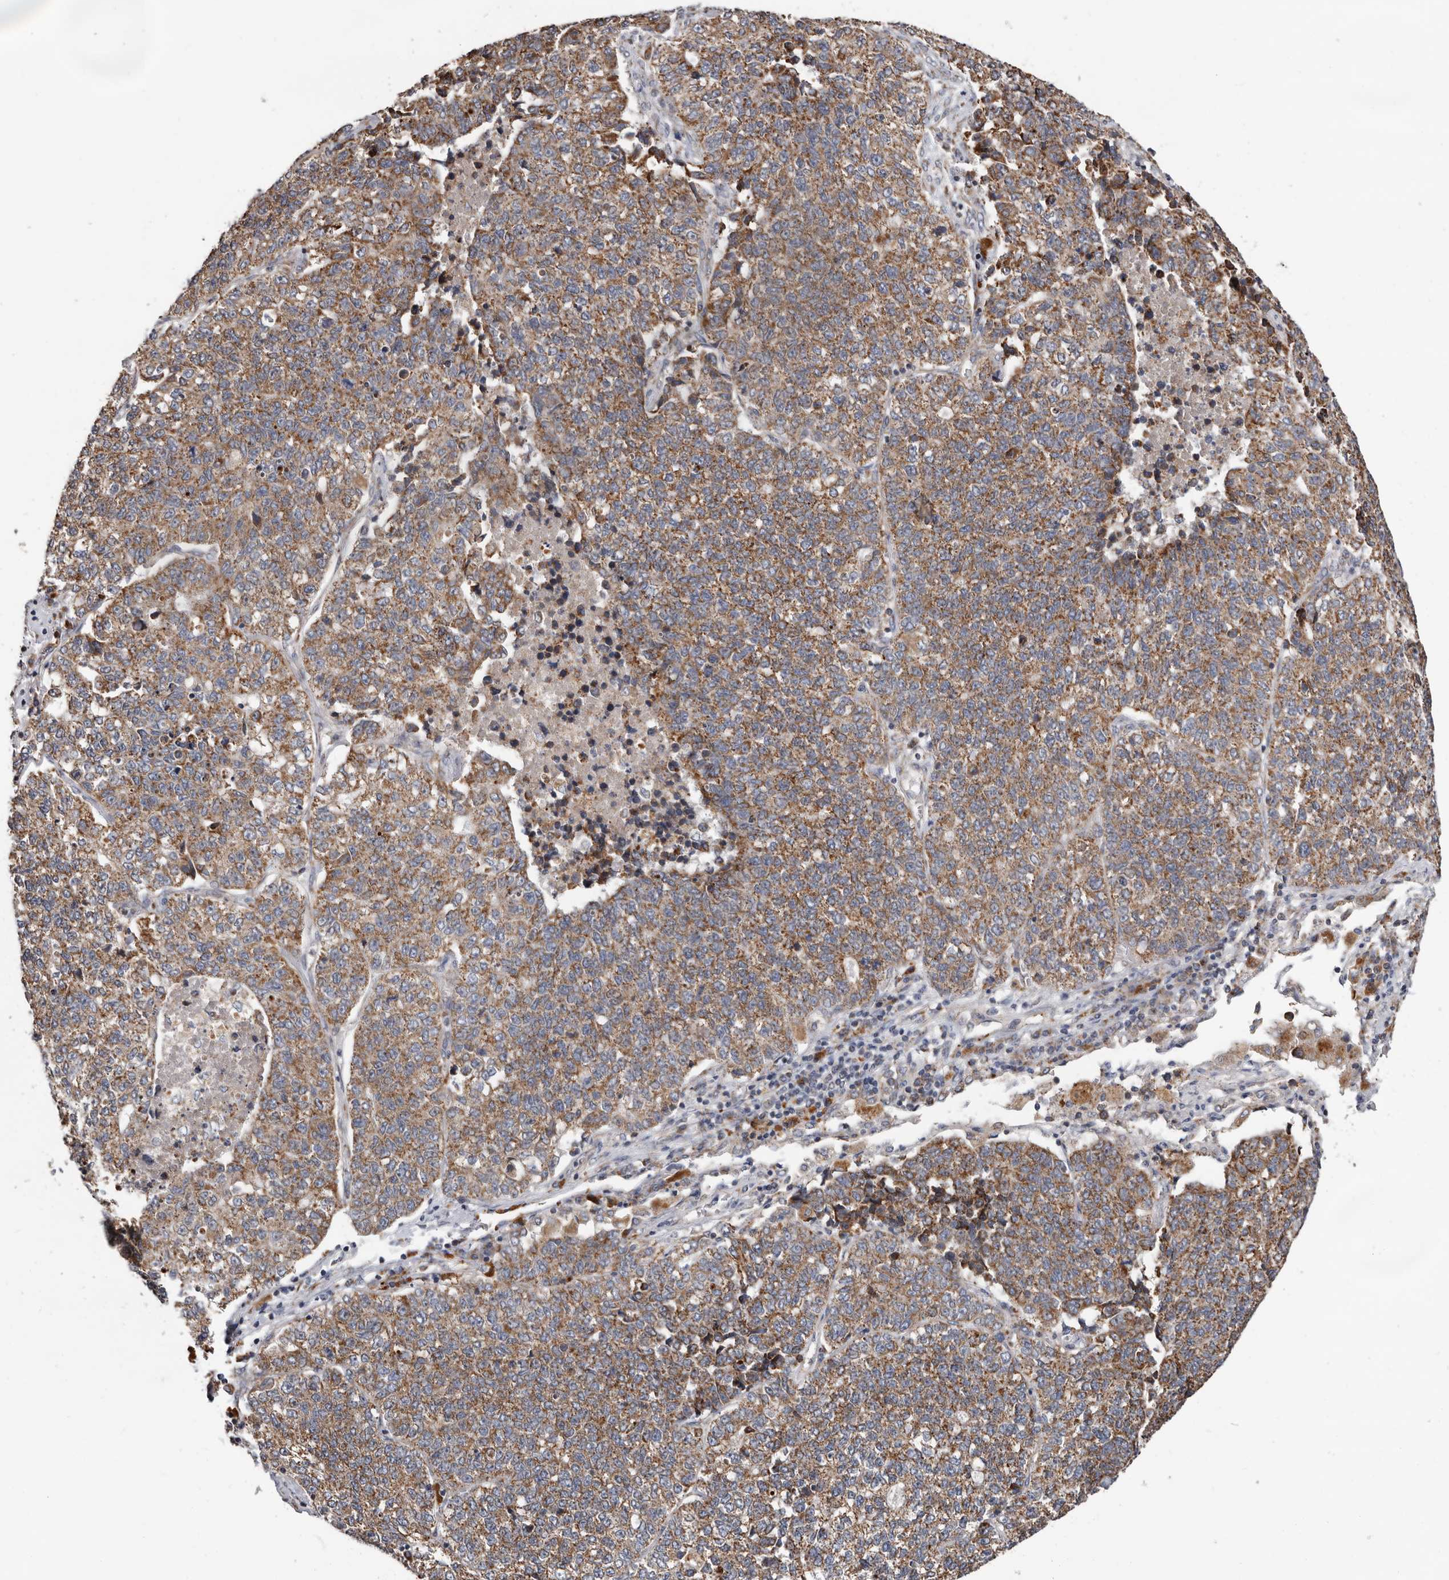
{"staining": {"intensity": "weak", "quantity": ">75%", "location": "cytoplasmic/membranous"}, "tissue": "lung cancer", "cell_type": "Tumor cells", "image_type": "cancer", "snomed": [{"axis": "morphology", "description": "Adenocarcinoma, NOS"}, {"axis": "topography", "description": "Lung"}], "caption": "Immunohistochemistry staining of adenocarcinoma (lung), which exhibits low levels of weak cytoplasmic/membranous expression in approximately >75% of tumor cells indicating weak cytoplasmic/membranous protein staining. The staining was performed using DAB (3,3'-diaminobenzidine) (brown) for protein detection and nuclei were counterstained in hematoxylin (blue).", "gene": "MRPL18", "patient": {"sex": "male", "age": 49}}